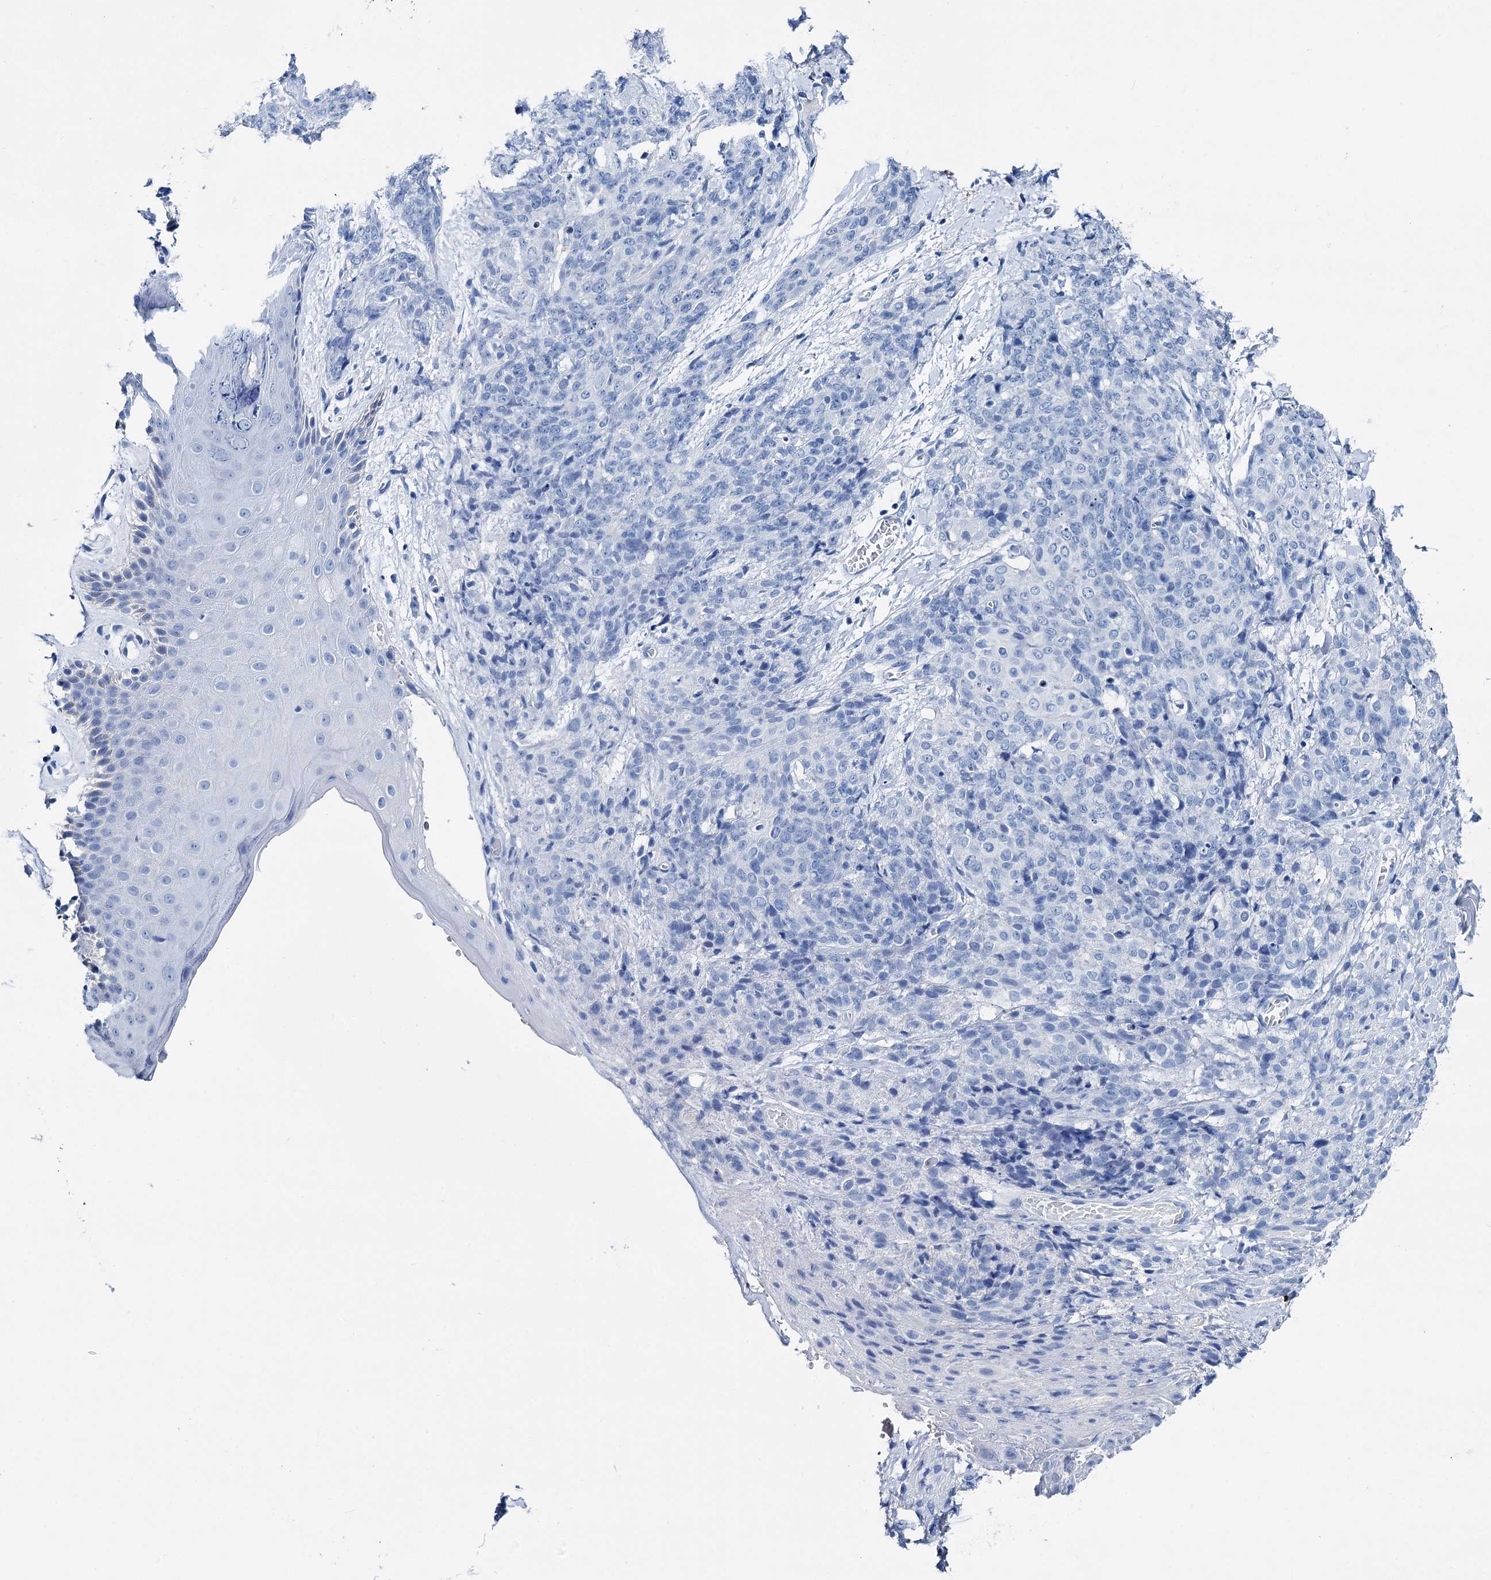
{"staining": {"intensity": "negative", "quantity": "none", "location": "none"}, "tissue": "skin cancer", "cell_type": "Tumor cells", "image_type": "cancer", "snomed": [{"axis": "morphology", "description": "Squamous cell carcinoma, NOS"}, {"axis": "topography", "description": "Skin"}, {"axis": "topography", "description": "Vulva"}], "caption": "DAB immunohistochemical staining of skin cancer shows no significant staining in tumor cells. The staining was performed using DAB (3,3'-diaminobenzidine) to visualize the protein expression in brown, while the nuclei were stained in blue with hematoxylin (Magnification: 20x).", "gene": "BRINP1", "patient": {"sex": "female", "age": 85}}